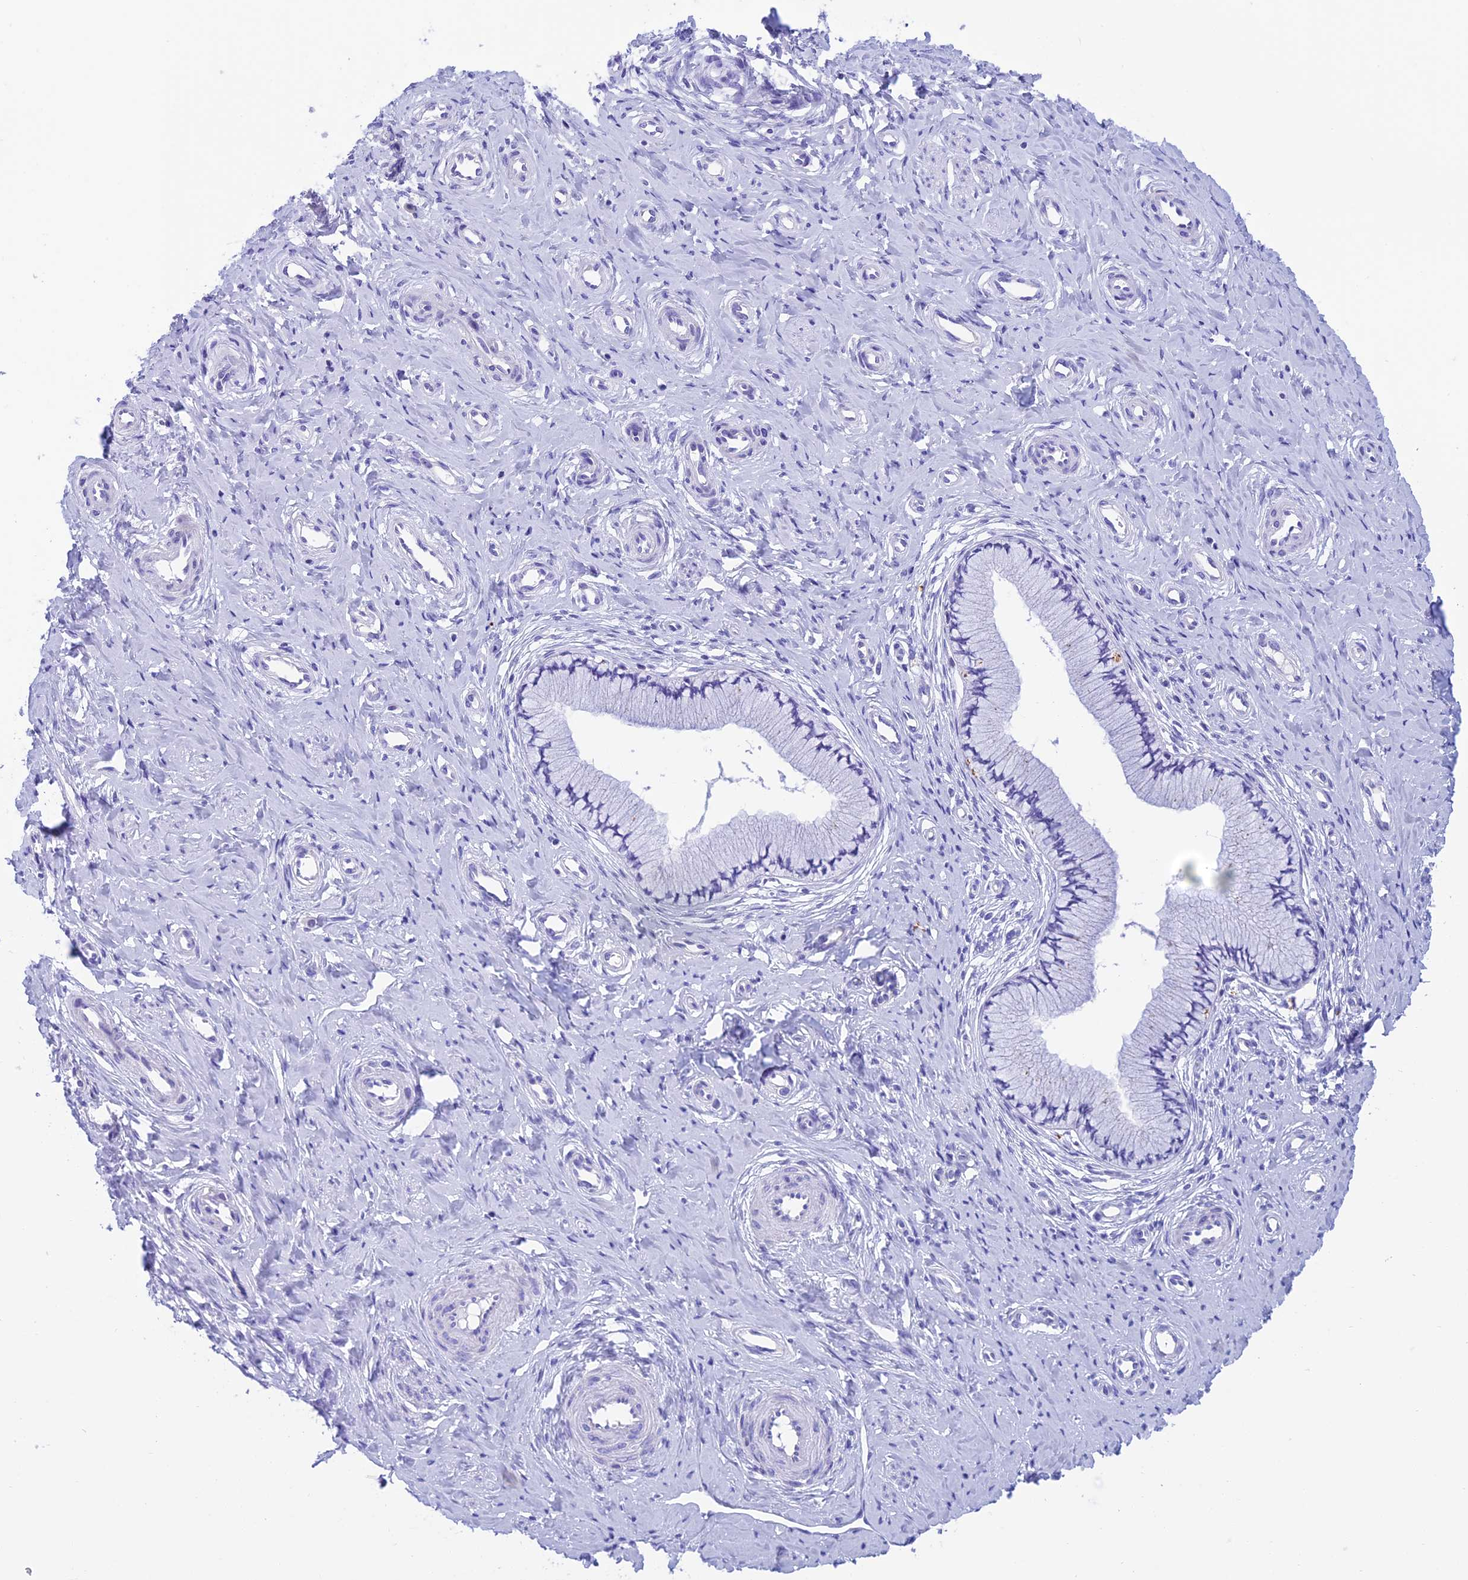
{"staining": {"intensity": "negative", "quantity": "none", "location": "none"}, "tissue": "cervix", "cell_type": "Glandular cells", "image_type": "normal", "snomed": [{"axis": "morphology", "description": "Normal tissue, NOS"}, {"axis": "topography", "description": "Cervix"}], "caption": "A micrograph of human cervix is negative for staining in glandular cells. Brightfield microscopy of immunohistochemistry stained with DAB (3,3'-diaminobenzidine) (brown) and hematoxylin (blue), captured at high magnification.", "gene": "NXPE4", "patient": {"sex": "female", "age": 36}}